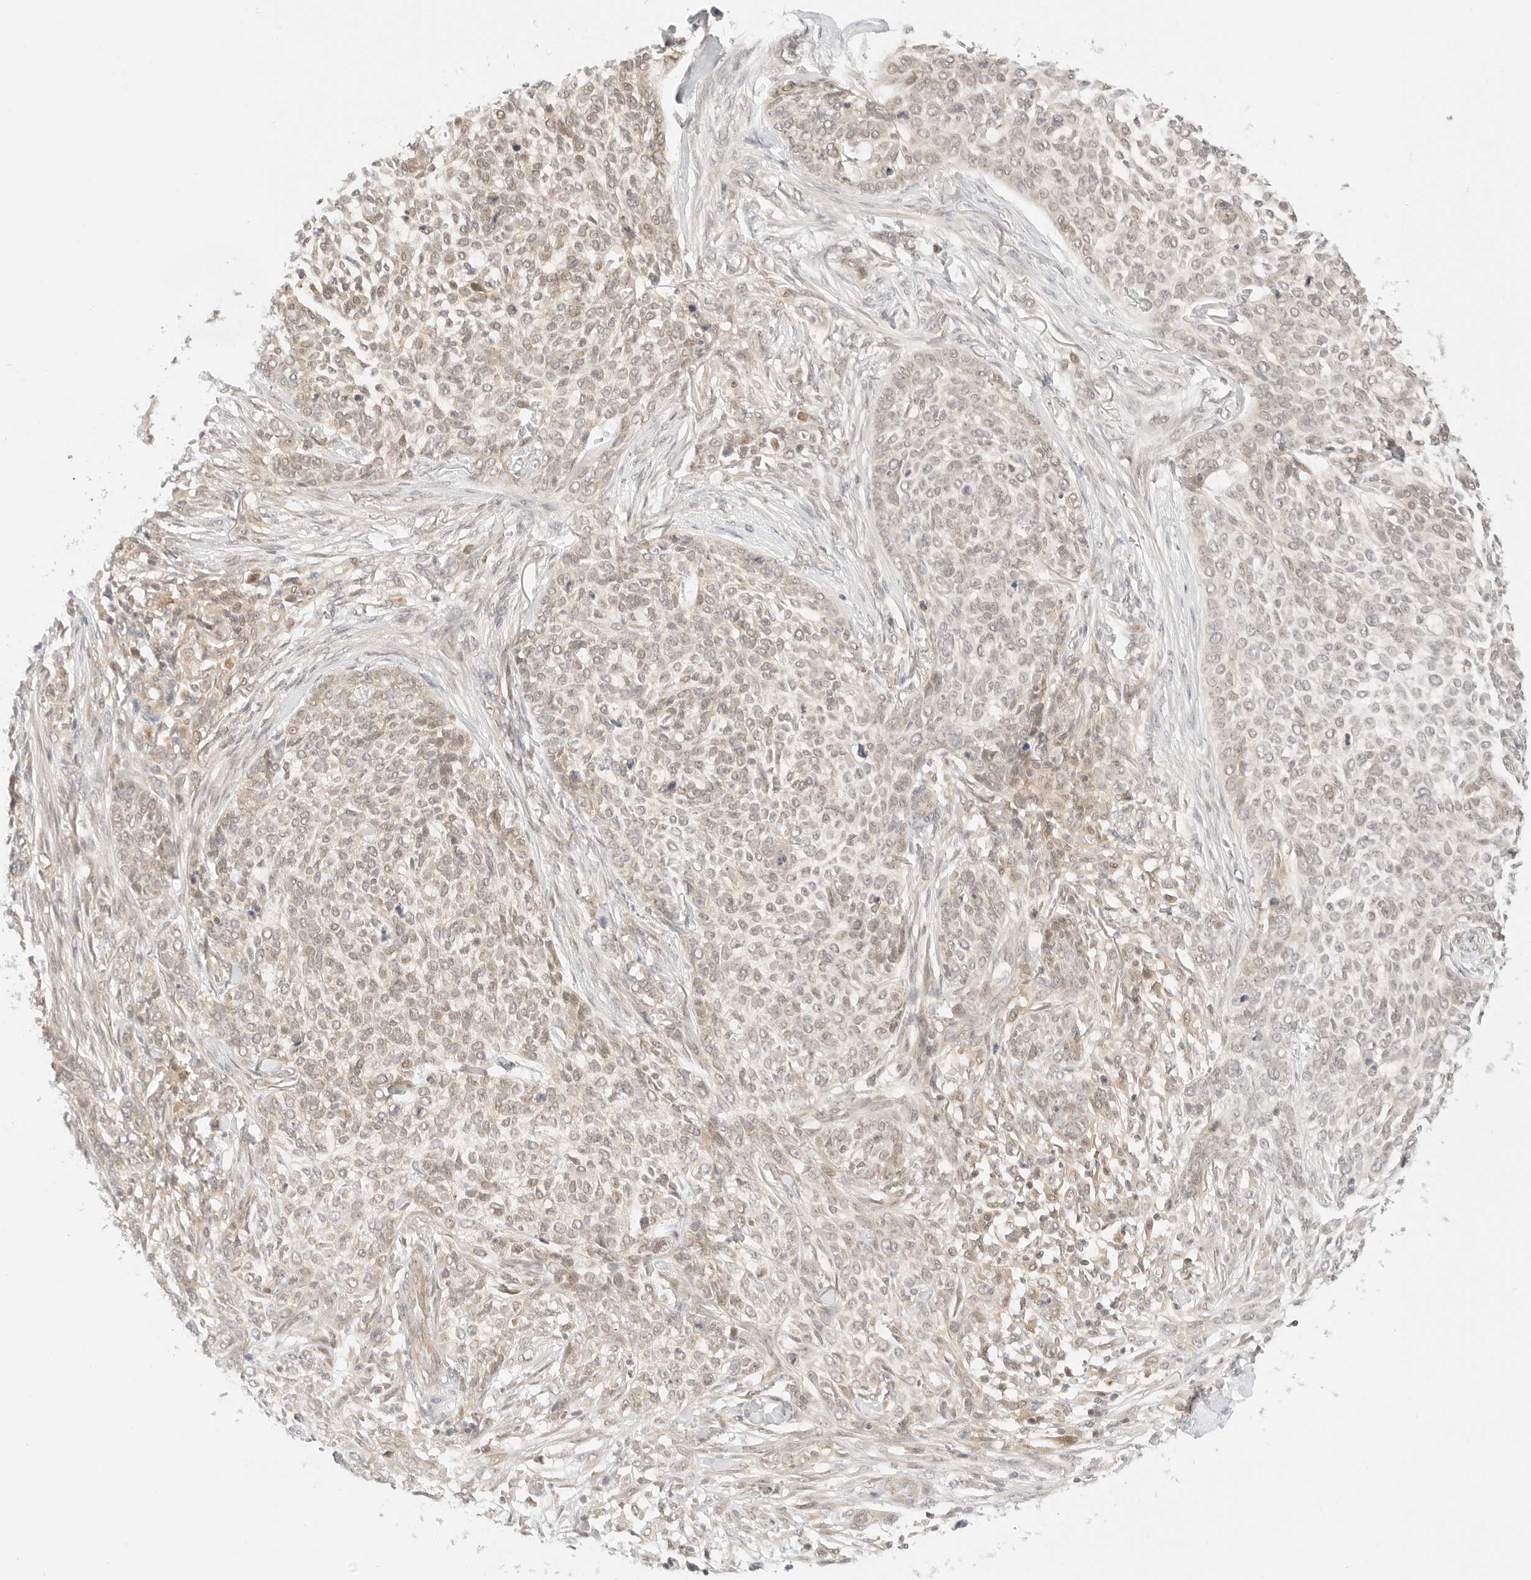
{"staining": {"intensity": "negative", "quantity": "none", "location": "none"}, "tissue": "skin cancer", "cell_type": "Tumor cells", "image_type": "cancer", "snomed": [{"axis": "morphology", "description": "Basal cell carcinoma"}, {"axis": "topography", "description": "Skin"}], "caption": "A high-resolution image shows immunohistochemistry staining of skin basal cell carcinoma, which exhibits no significant expression in tumor cells.", "gene": "POLR3C", "patient": {"sex": "female", "age": 64}}